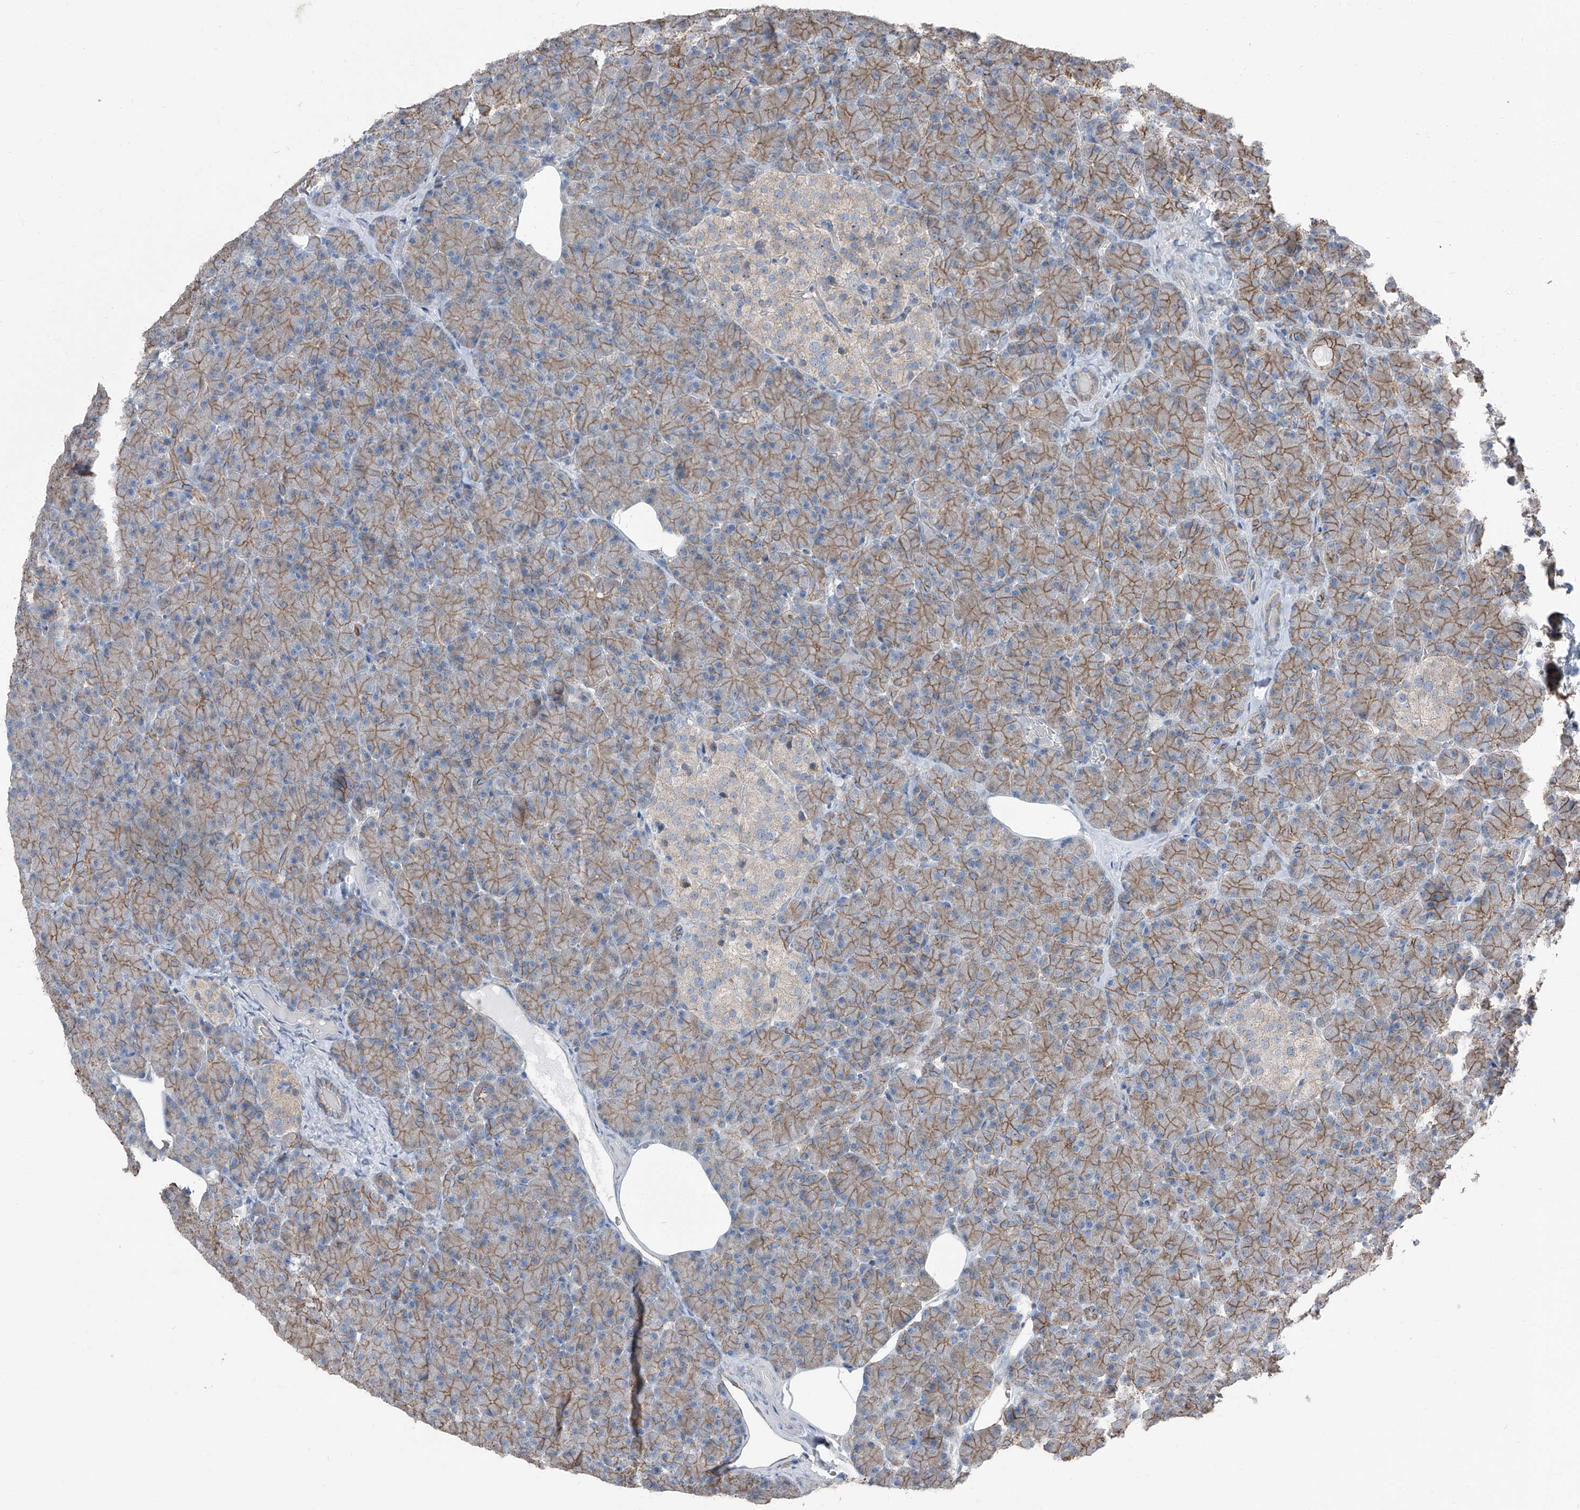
{"staining": {"intensity": "moderate", "quantity": ">75%", "location": "cytoplasmic/membranous"}, "tissue": "pancreas", "cell_type": "Exocrine glandular cells", "image_type": "normal", "snomed": [{"axis": "morphology", "description": "Normal tissue, NOS"}, {"axis": "topography", "description": "Pancreas"}], "caption": "Moderate cytoplasmic/membranous expression for a protein is seen in approximately >75% of exocrine glandular cells of unremarkable pancreas using IHC.", "gene": "GPR142", "patient": {"sex": "female", "age": 43}}